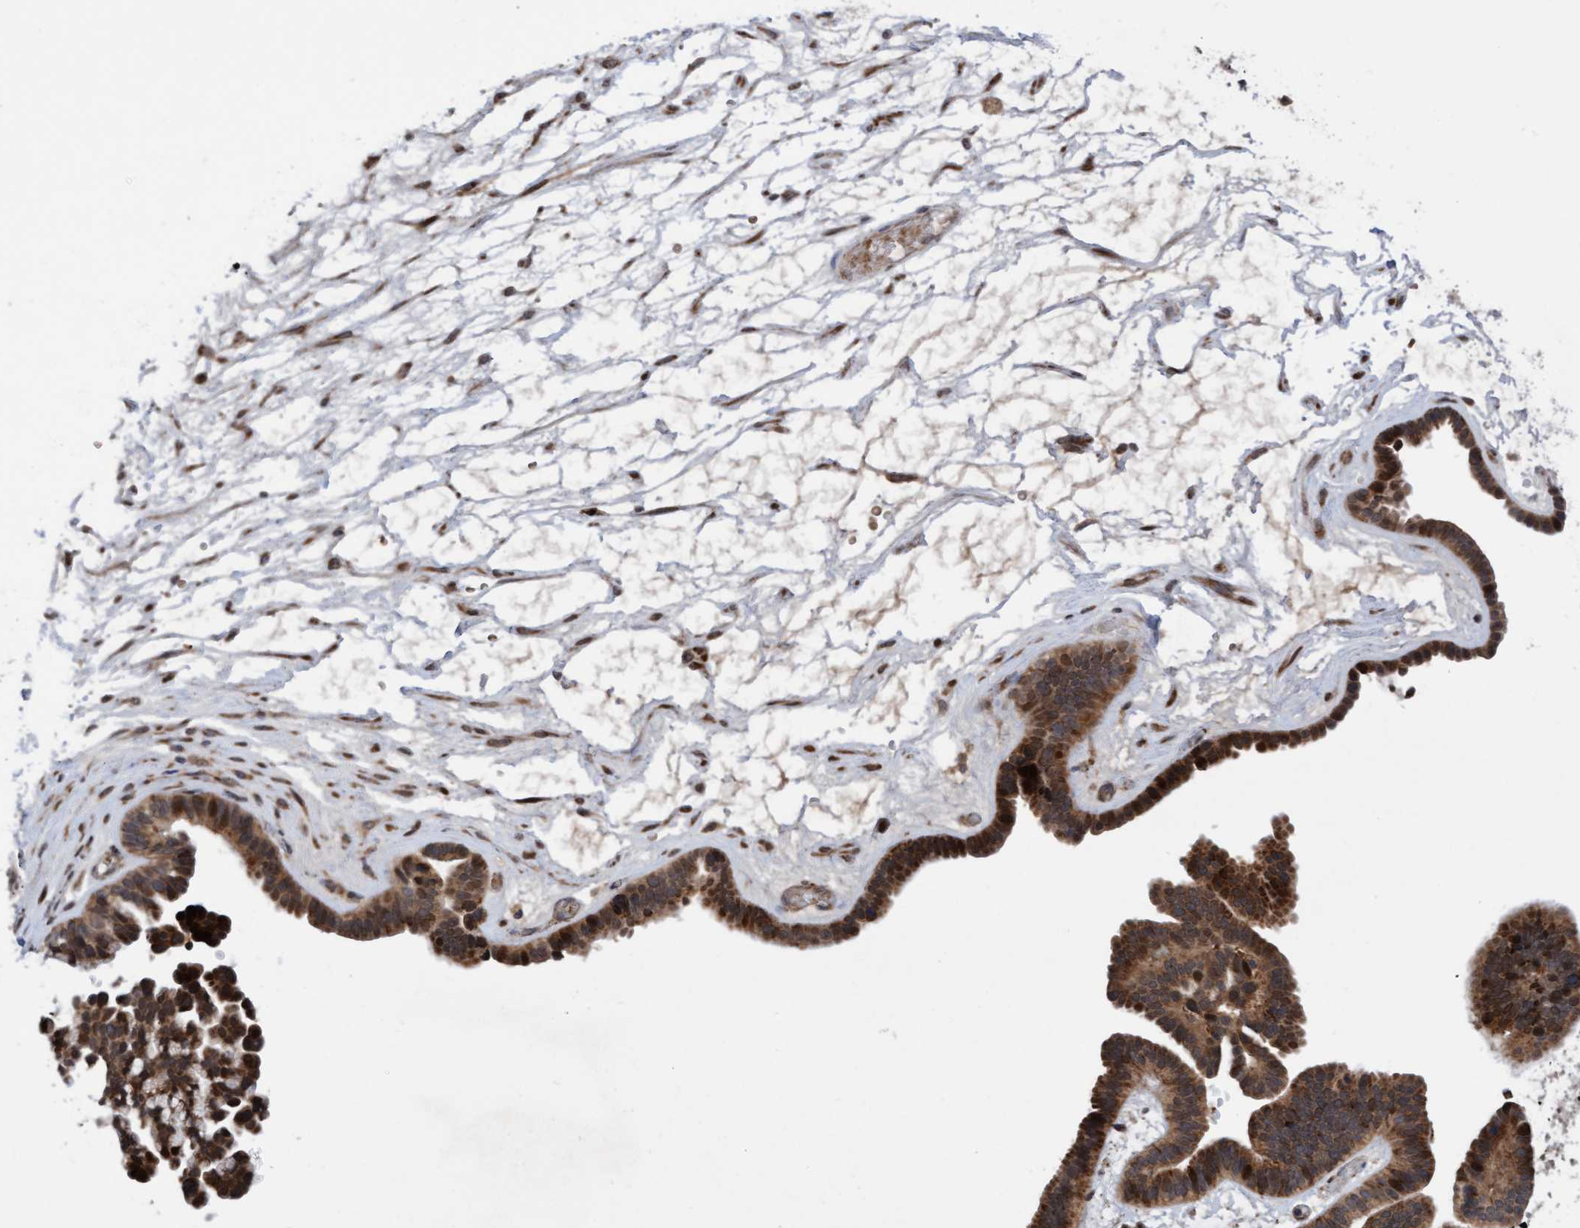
{"staining": {"intensity": "strong", "quantity": ">75%", "location": "cytoplasmic/membranous,nuclear"}, "tissue": "ovarian cancer", "cell_type": "Tumor cells", "image_type": "cancer", "snomed": [{"axis": "morphology", "description": "Cystadenocarcinoma, serous, NOS"}, {"axis": "topography", "description": "Ovary"}], "caption": "Serous cystadenocarcinoma (ovarian) tissue exhibits strong cytoplasmic/membranous and nuclear staining in about >75% of tumor cells, visualized by immunohistochemistry.", "gene": "TANC2", "patient": {"sex": "female", "age": 56}}